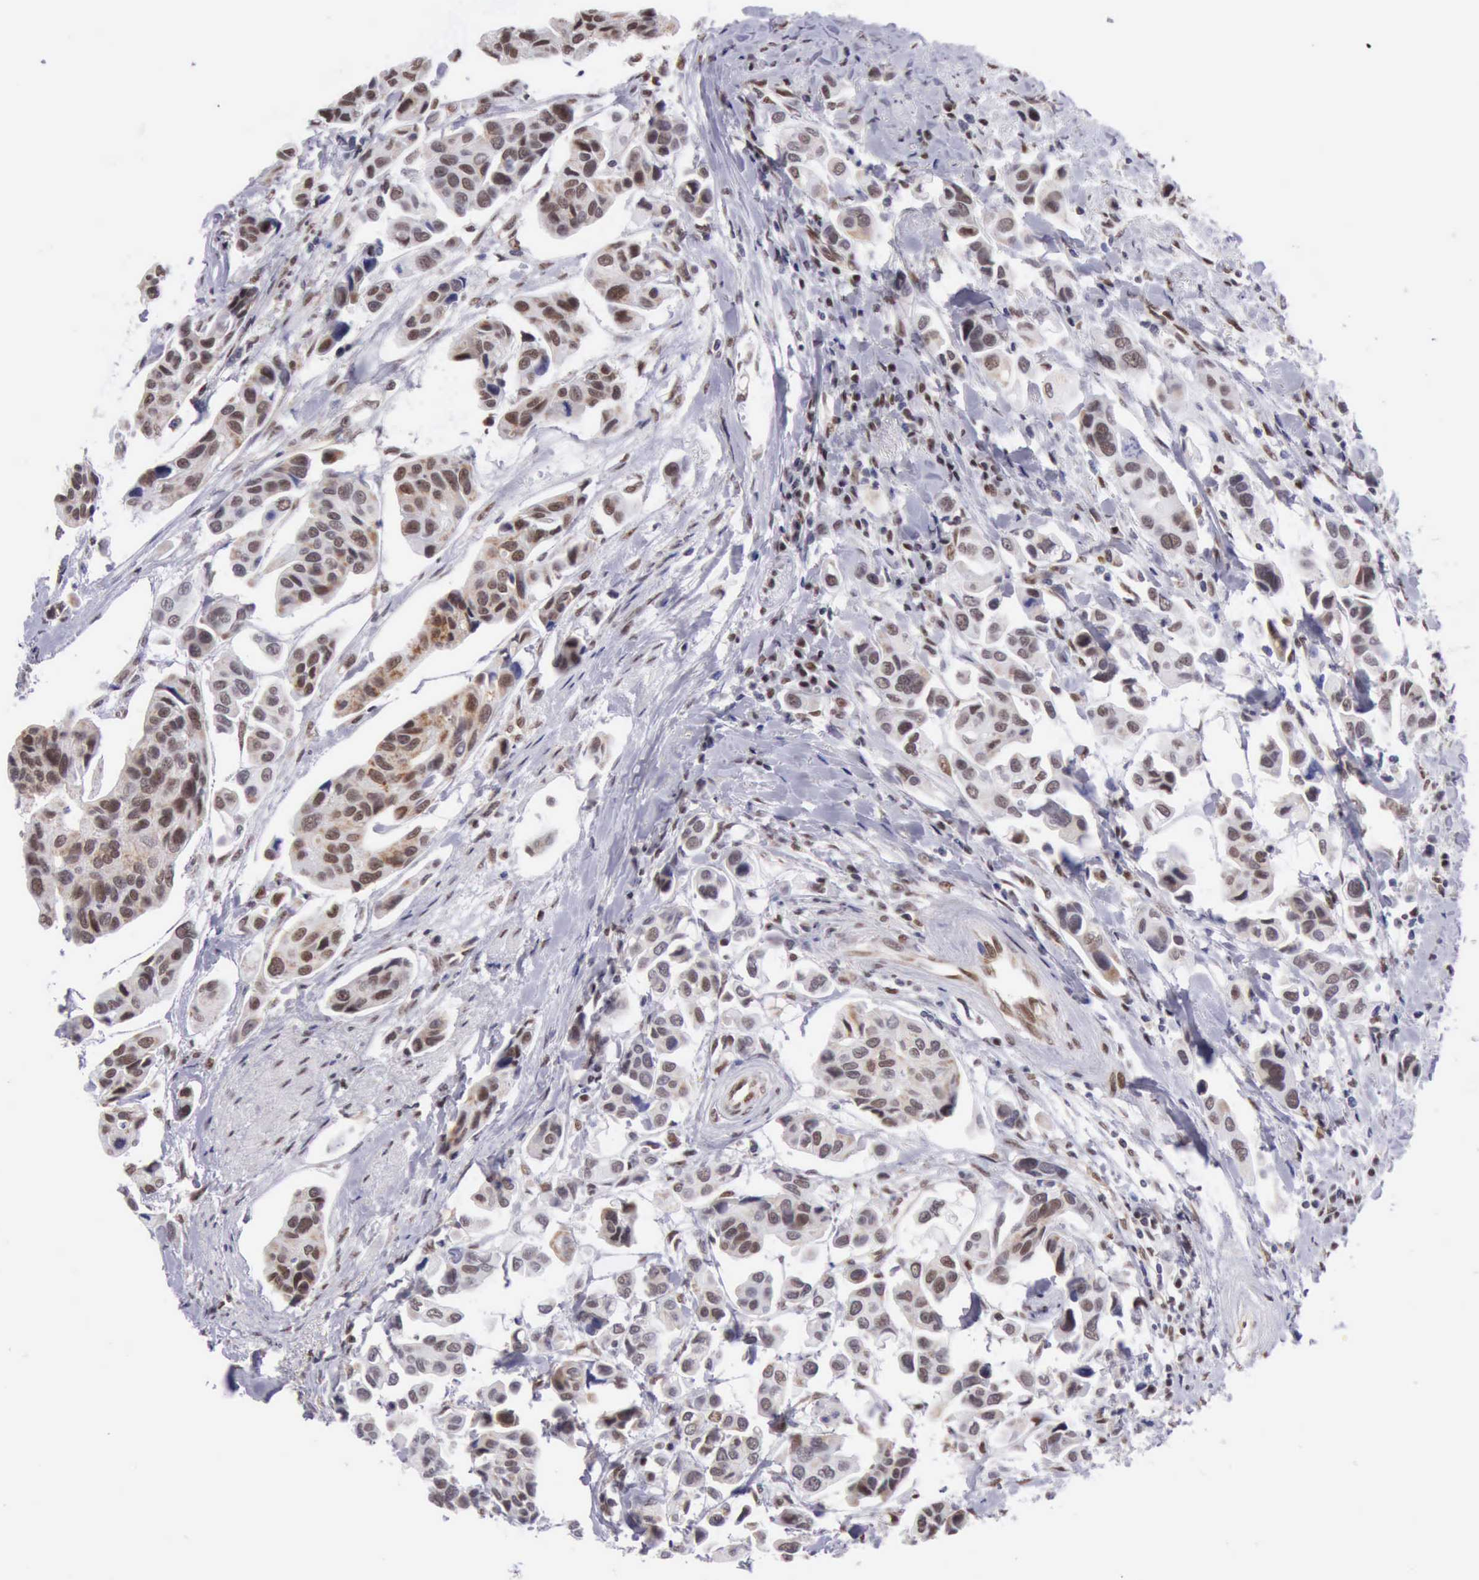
{"staining": {"intensity": "moderate", "quantity": ">75%", "location": "nuclear"}, "tissue": "urothelial cancer", "cell_type": "Tumor cells", "image_type": "cancer", "snomed": [{"axis": "morphology", "description": "Adenocarcinoma, NOS"}, {"axis": "topography", "description": "Urinary bladder"}], "caption": "The image shows immunohistochemical staining of adenocarcinoma. There is moderate nuclear positivity is identified in approximately >75% of tumor cells. (IHC, brightfield microscopy, high magnification).", "gene": "ERCC4", "patient": {"sex": "male", "age": 61}}